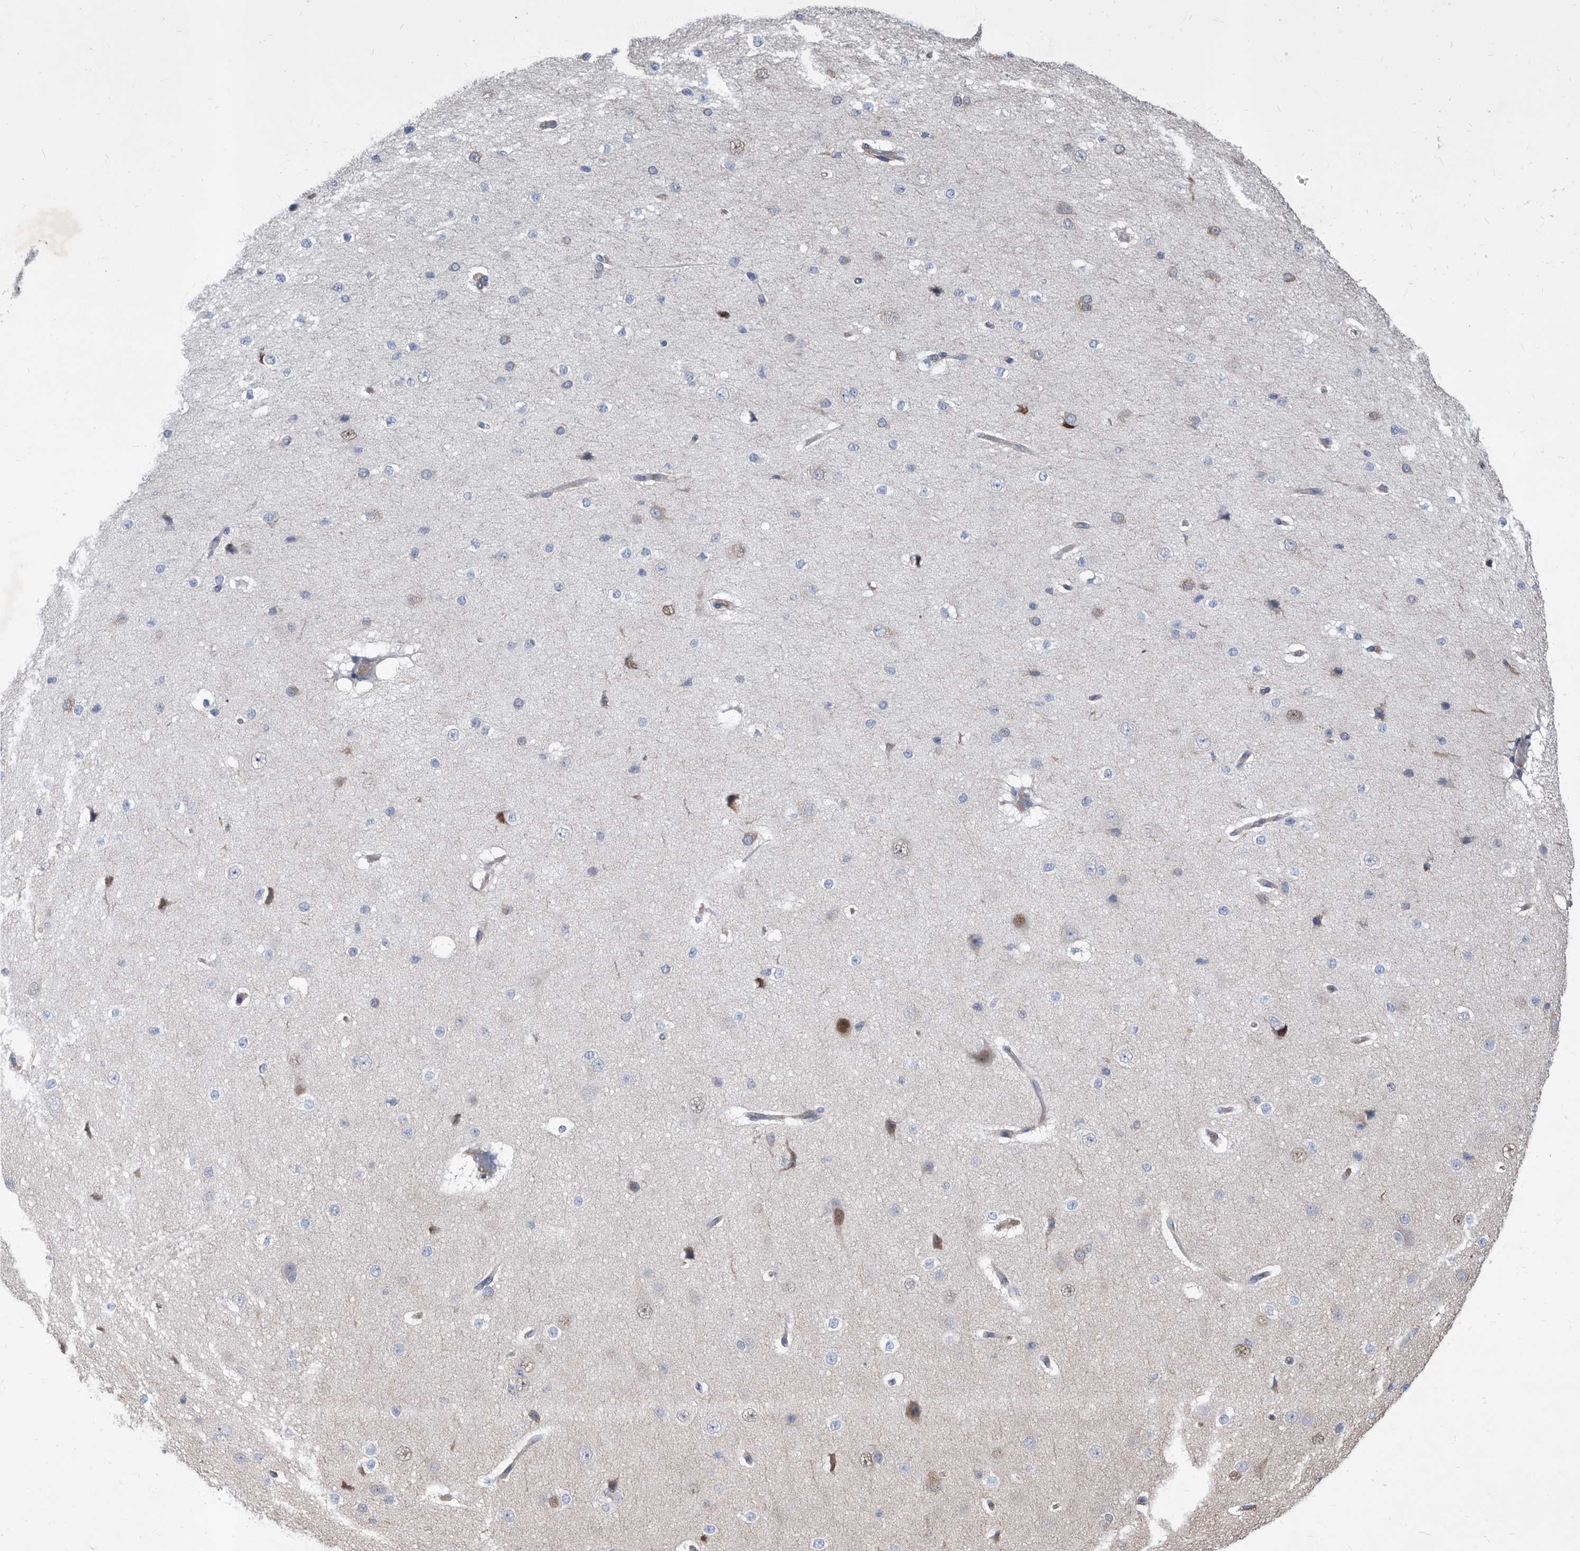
{"staining": {"intensity": "weak", "quantity": "<25%", "location": "cytoplasmic/membranous"}, "tissue": "cerebral cortex", "cell_type": "Endothelial cells", "image_type": "normal", "snomed": [{"axis": "morphology", "description": "Normal tissue, NOS"}, {"axis": "morphology", "description": "Developmental malformation"}, {"axis": "topography", "description": "Cerebral cortex"}], "caption": "Photomicrograph shows no protein positivity in endothelial cells of benign cerebral cortex.", "gene": "ATP13A3", "patient": {"sex": "female", "age": 30}}